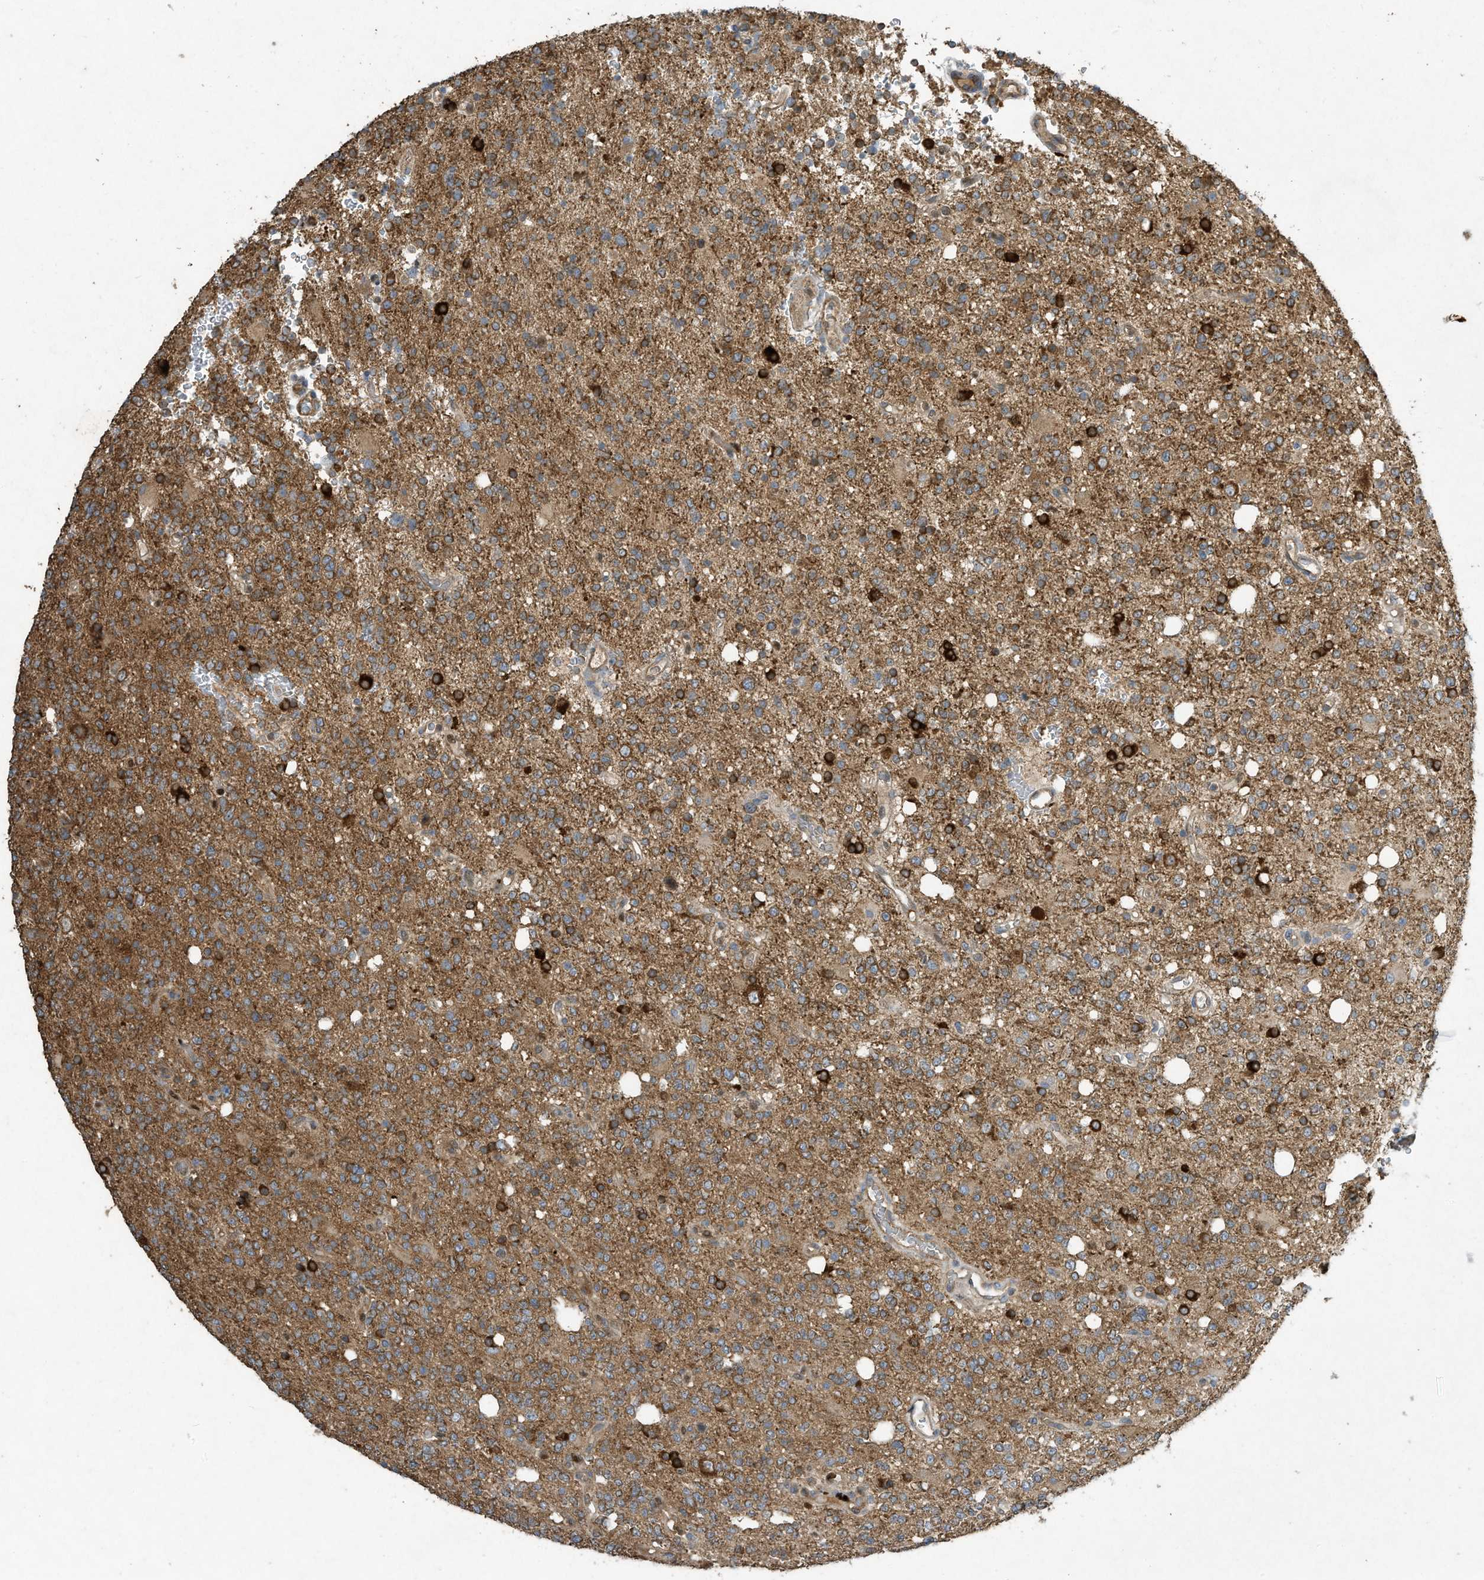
{"staining": {"intensity": "weak", "quantity": "<25%", "location": "cytoplasmic/membranous"}, "tissue": "glioma", "cell_type": "Tumor cells", "image_type": "cancer", "snomed": [{"axis": "morphology", "description": "Glioma, malignant, High grade"}, {"axis": "topography", "description": "Brain"}], "caption": "This image is of glioma stained with immunohistochemistry (IHC) to label a protein in brown with the nuclei are counter-stained blue. There is no staining in tumor cells.", "gene": "SYNJ2", "patient": {"sex": "female", "age": 62}}